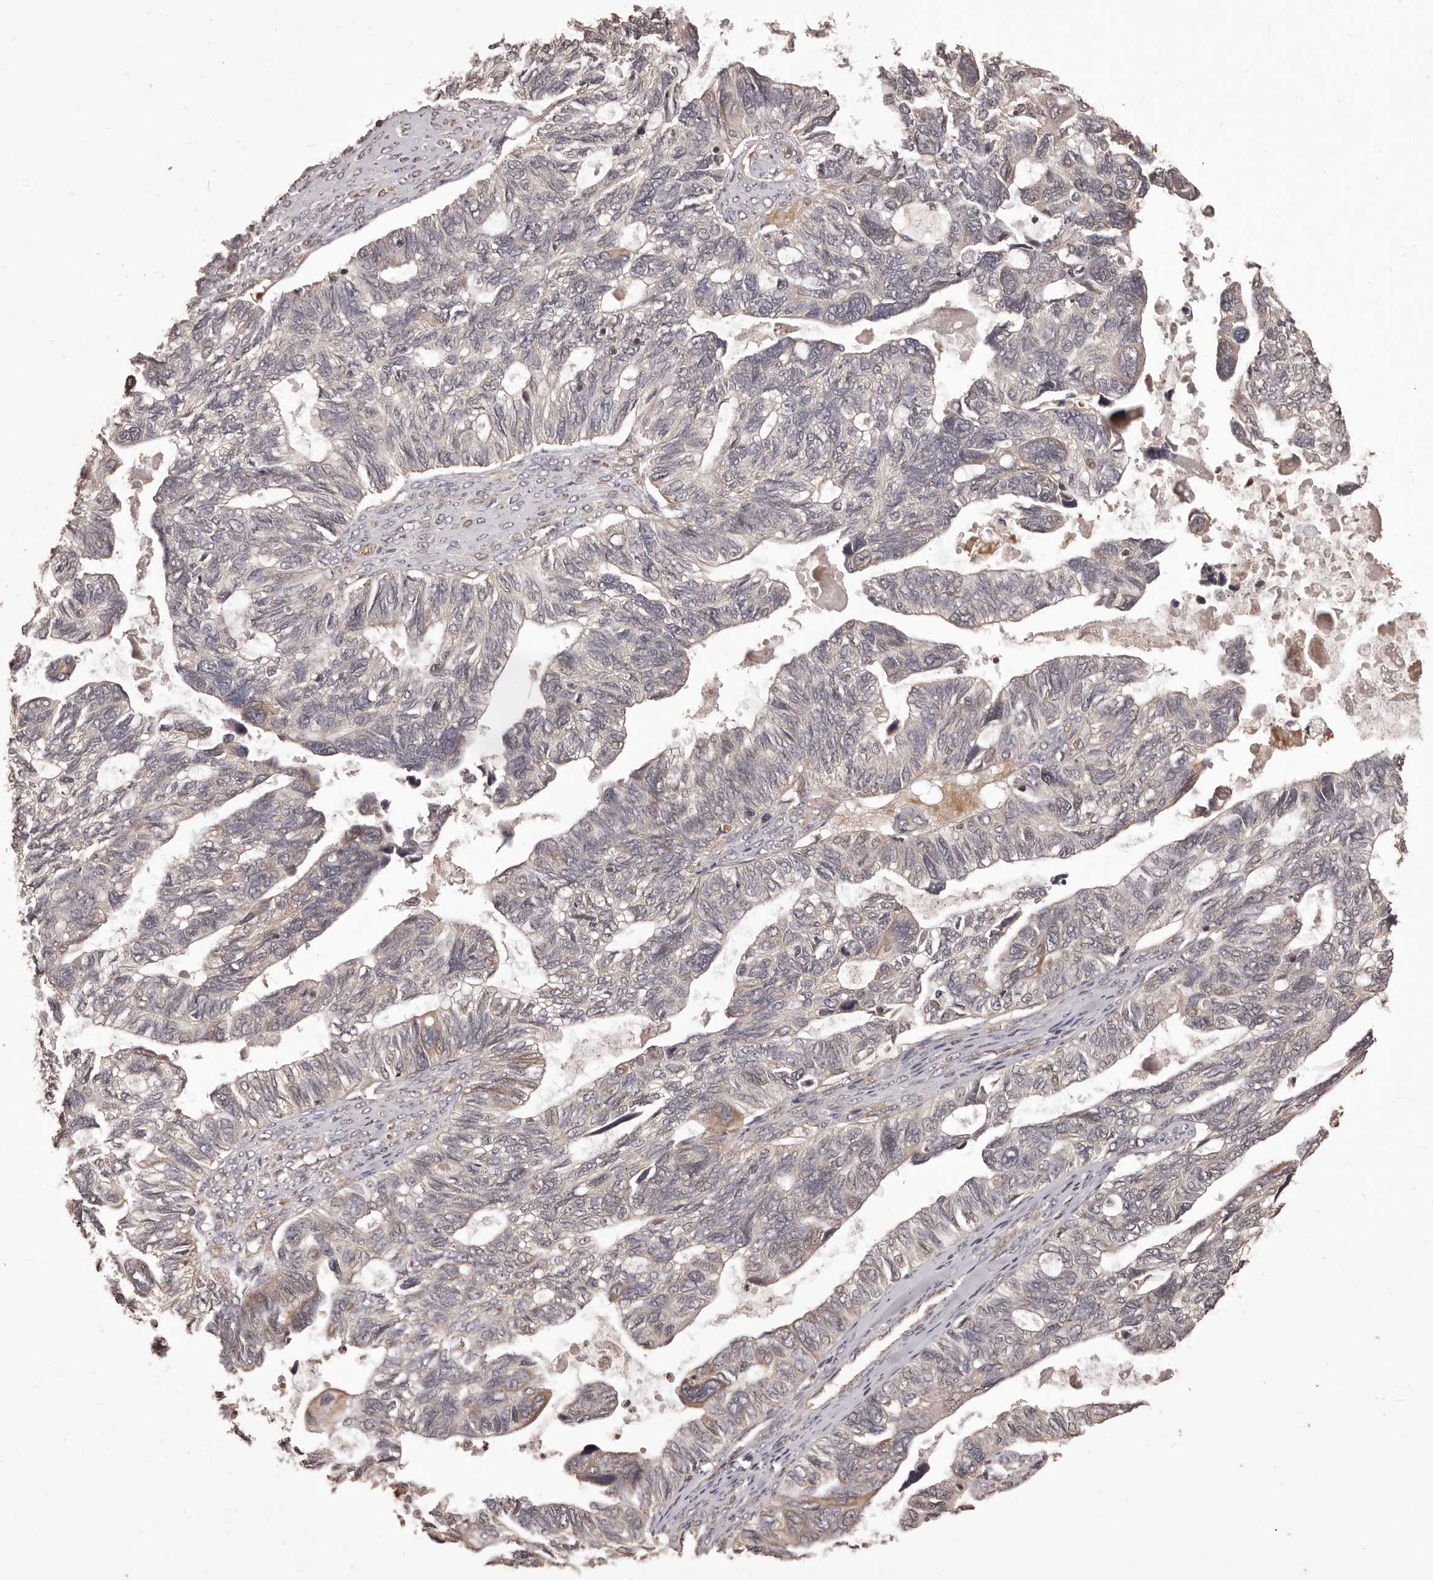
{"staining": {"intensity": "weak", "quantity": "25%-75%", "location": "cytoplasmic/membranous"}, "tissue": "ovarian cancer", "cell_type": "Tumor cells", "image_type": "cancer", "snomed": [{"axis": "morphology", "description": "Cystadenocarcinoma, serous, NOS"}, {"axis": "topography", "description": "Ovary"}], "caption": "An image of ovarian cancer (serous cystadenocarcinoma) stained for a protein exhibits weak cytoplasmic/membranous brown staining in tumor cells.", "gene": "QRSL1", "patient": {"sex": "female", "age": 79}}